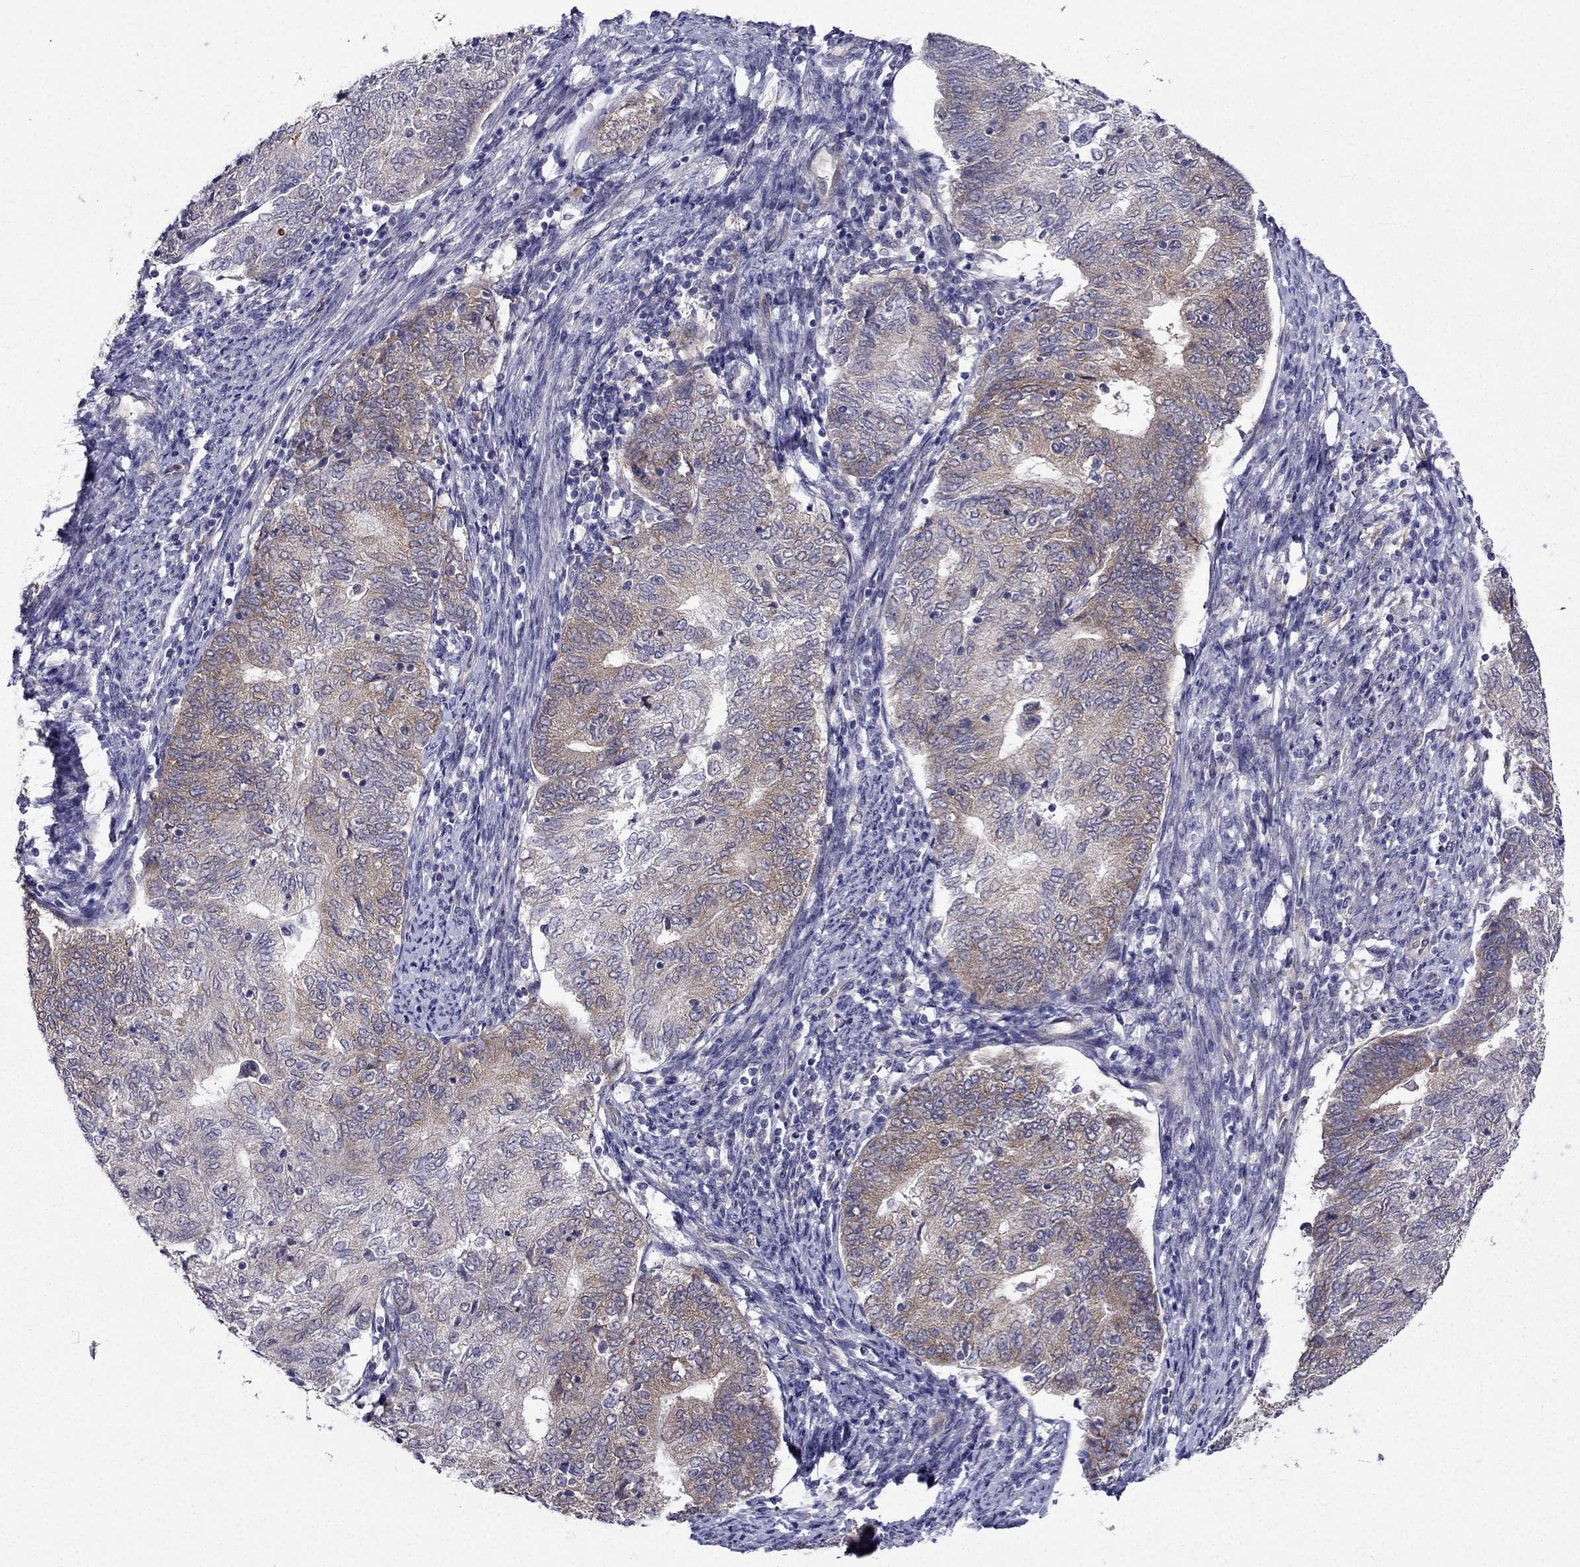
{"staining": {"intensity": "weak", "quantity": "<25%", "location": "cytoplasmic/membranous"}, "tissue": "endometrial cancer", "cell_type": "Tumor cells", "image_type": "cancer", "snomed": [{"axis": "morphology", "description": "Adenocarcinoma, NOS"}, {"axis": "topography", "description": "Endometrium"}], "caption": "Immunohistochemistry micrograph of neoplastic tissue: human endometrial adenocarcinoma stained with DAB (3,3'-diaminobenzidine) displays no significant protein expression in tumor cells. (Stains: DAB IHC with hematoxylin counter stain, Microscopy: brightfield microscopy at high magnification).", "gene": "ARHGEF28", "patient": {"sex": "female", "age": 65}}